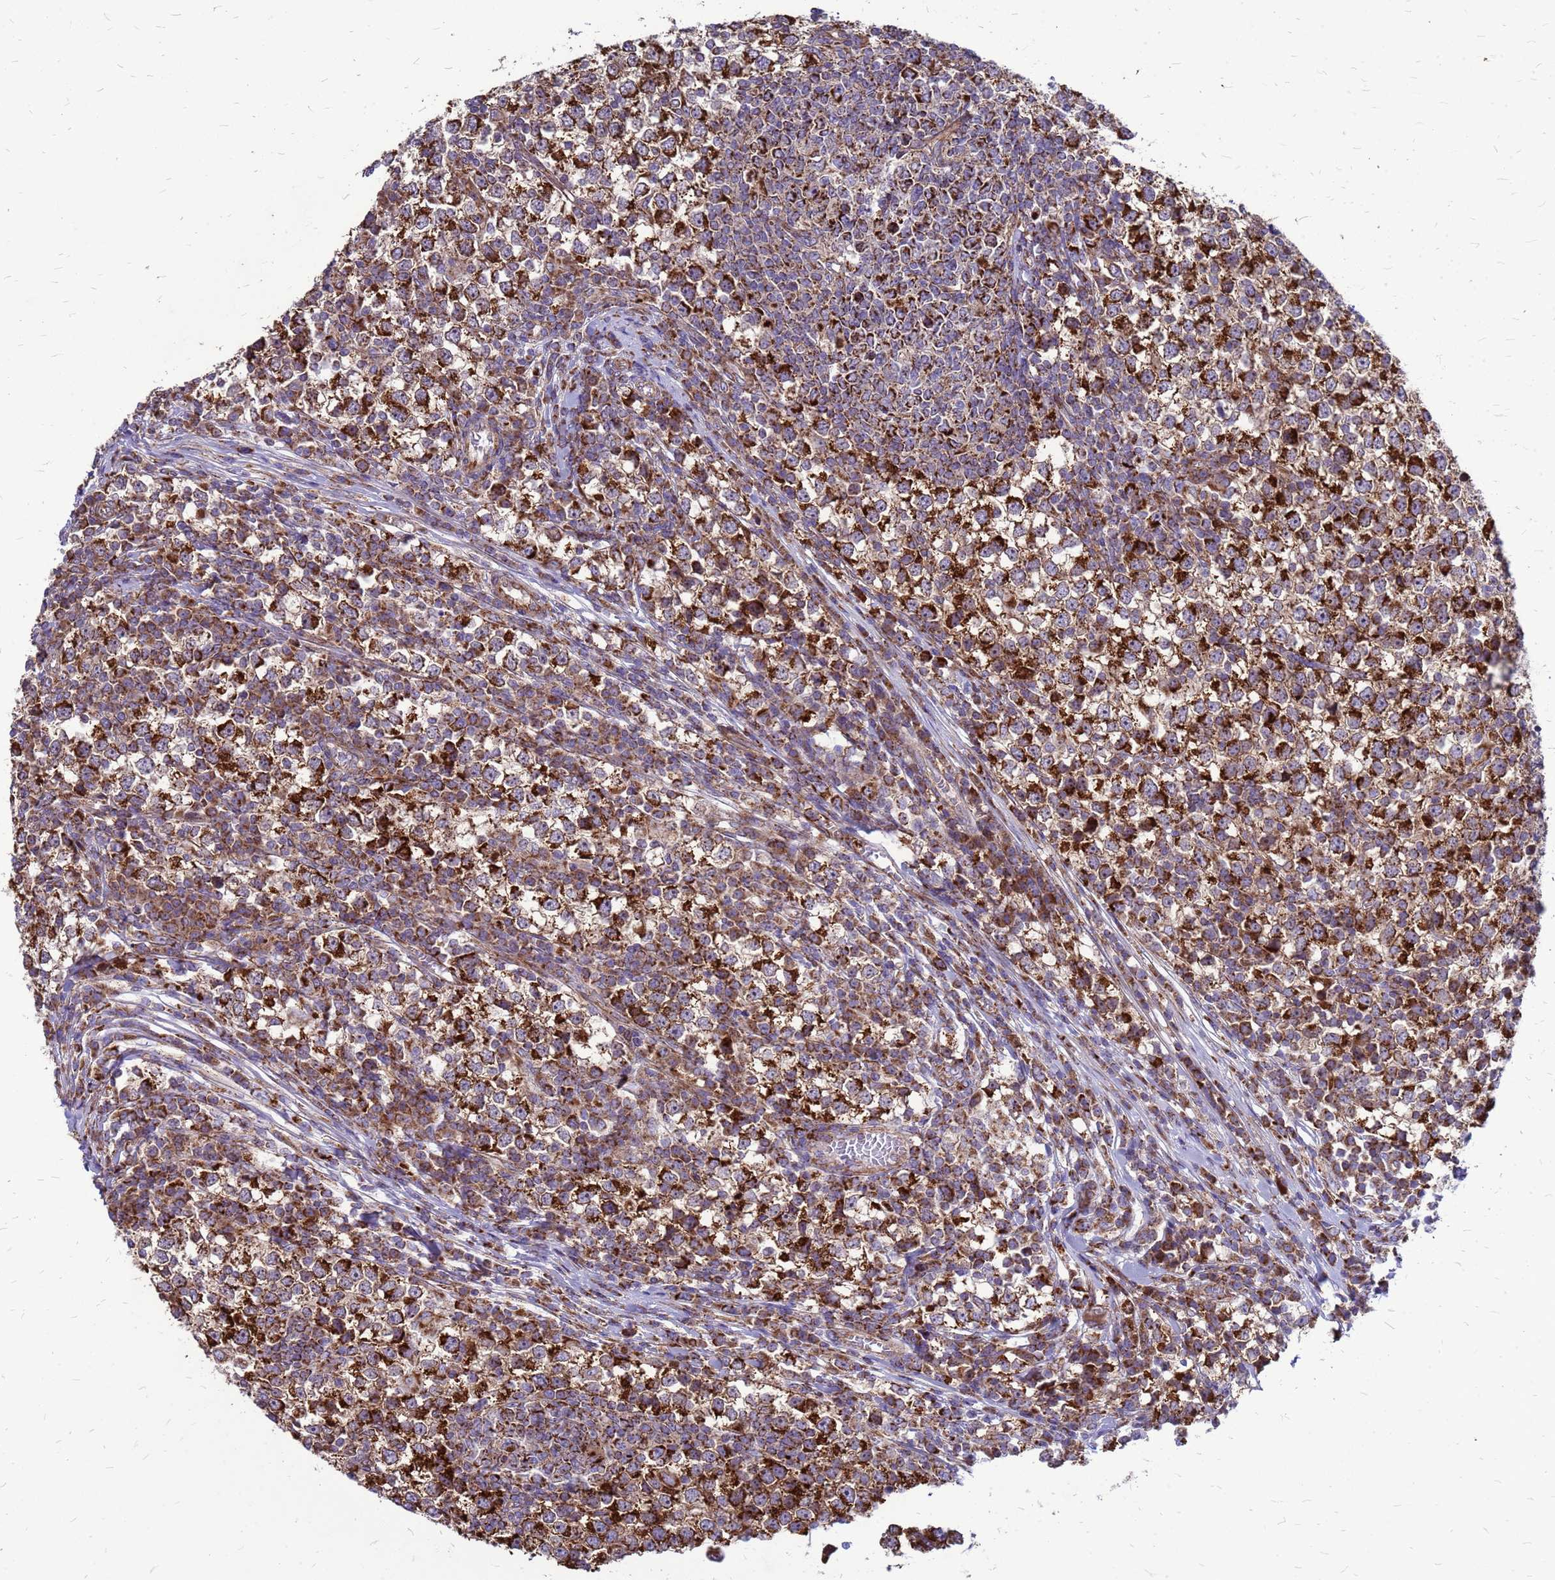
{"staining": {"intensity": "strong", "quantity": ">75%", "location": "cytoplasmic/membranous"}, "tissue": "testis cancer", "cell_type": "Tumor cells", "image_type": "cancer", "snomed": [{"axis": "morphology", "description": "Seminoma, NOS"}, {"axis": "topography", "description": "Testis"}], "caption": "Immunohistochemistry photomicrograph of testis cancer stained for a protein (brown), which shows high levels of strong cytoplasmic/membranous staining in about >75% of tumor cells.", "gene": "FSTL4", "patient": {"sex": "male", "age": 65}}